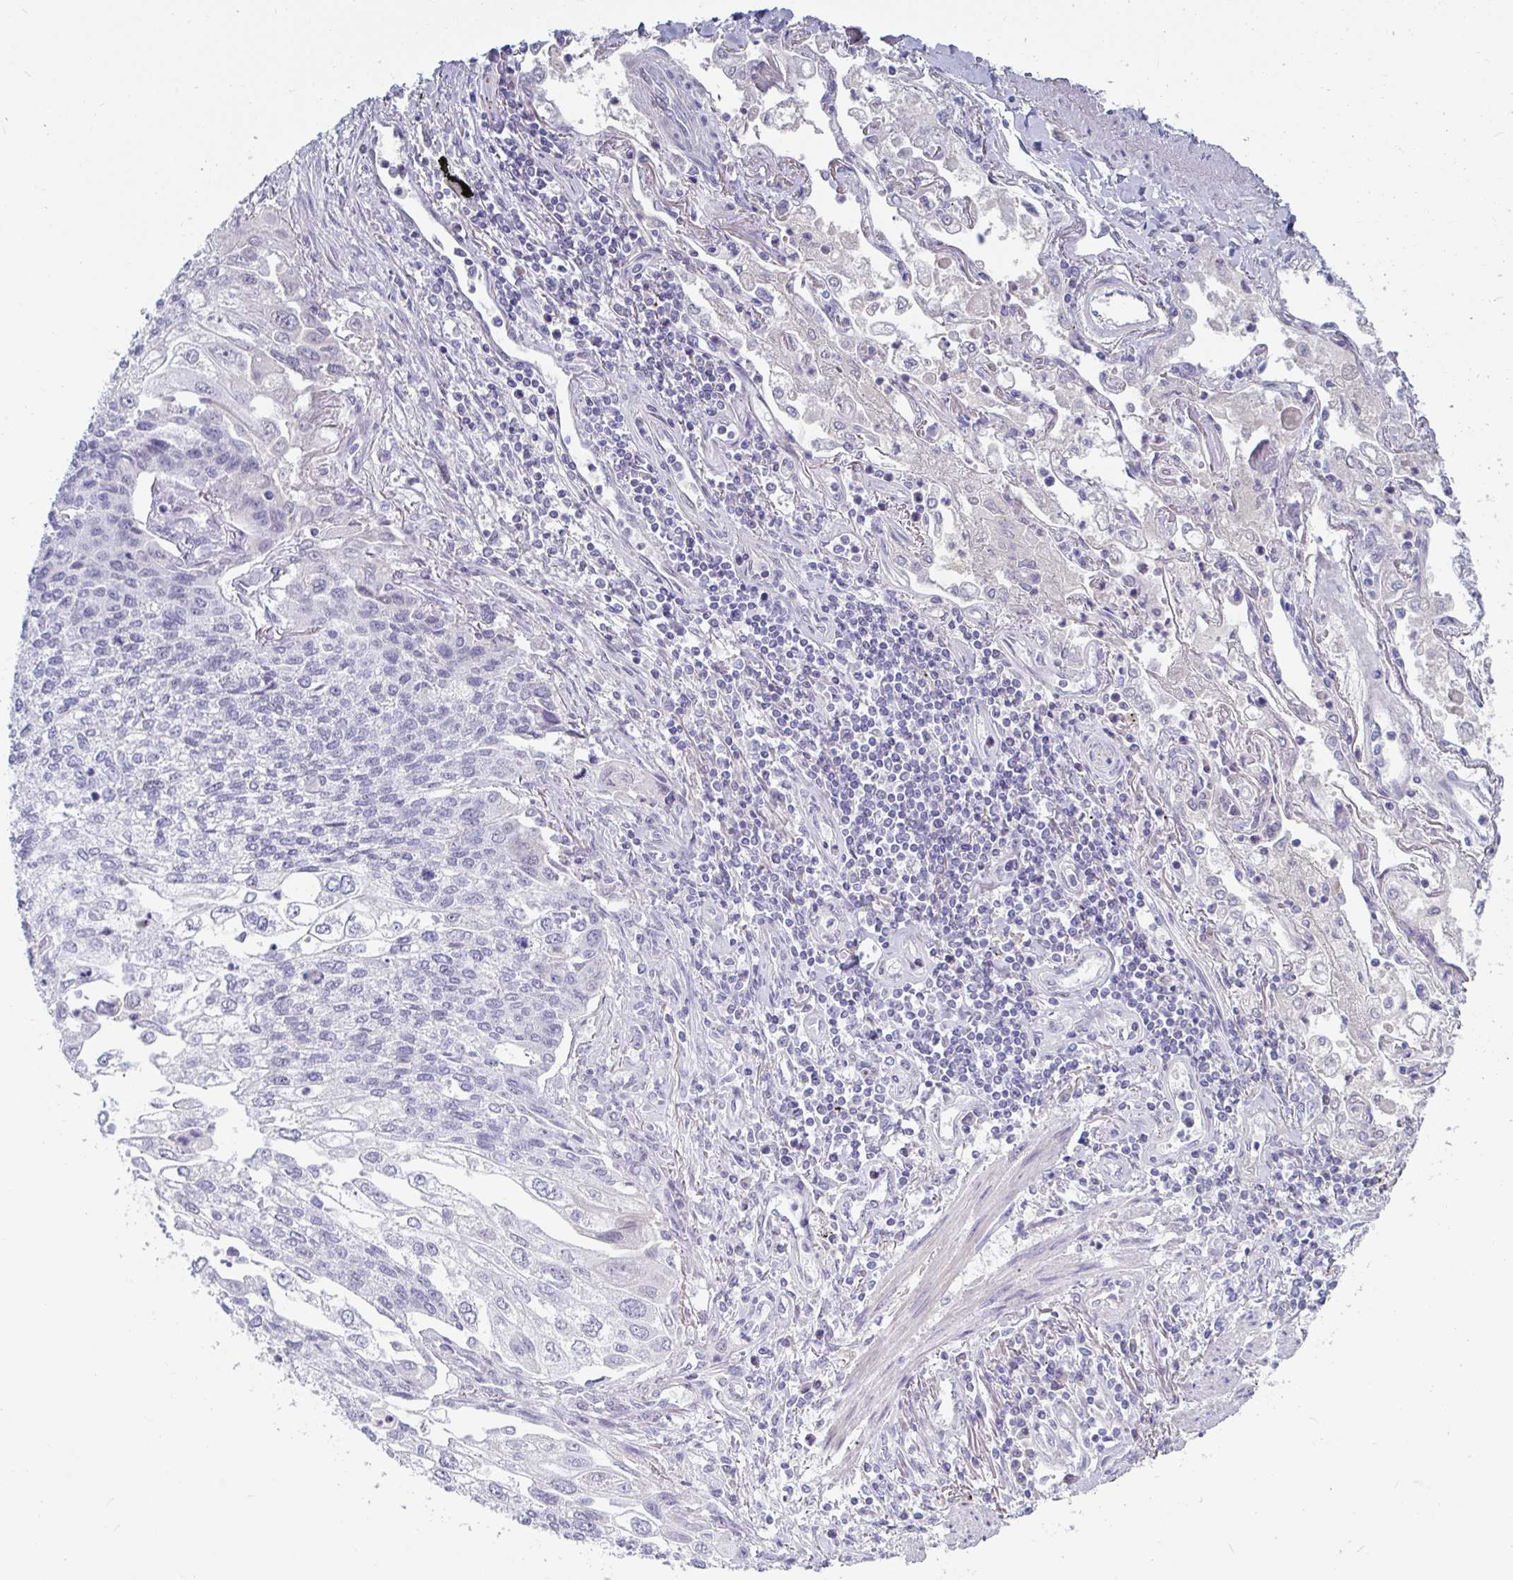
{"staining": {"intensity": "negative", "quantity": "none", "location": "none"}, "tissue": "lung cancer", "cell_type": "Tumor cells", "image_type": "cancer", "snomed": [{"axis": "morphology", "description": "Squamous cell carcinoma, NOS"}, {"axis": "topography", "description": "Lung"}], "caption": "Immunohistochemistry image of neoplastic tissue: human lung squamous cell carcinoma stained with DAB demonstrates no significant protein staining in tumor cells. The staining was performed using DAB to visualize the protein expression in brown, while the nuclei were stained in blue with hematoxylin (Magnification: 20x).", "gene": "NPY", "patient": {"sex": "male", "age": 74}}